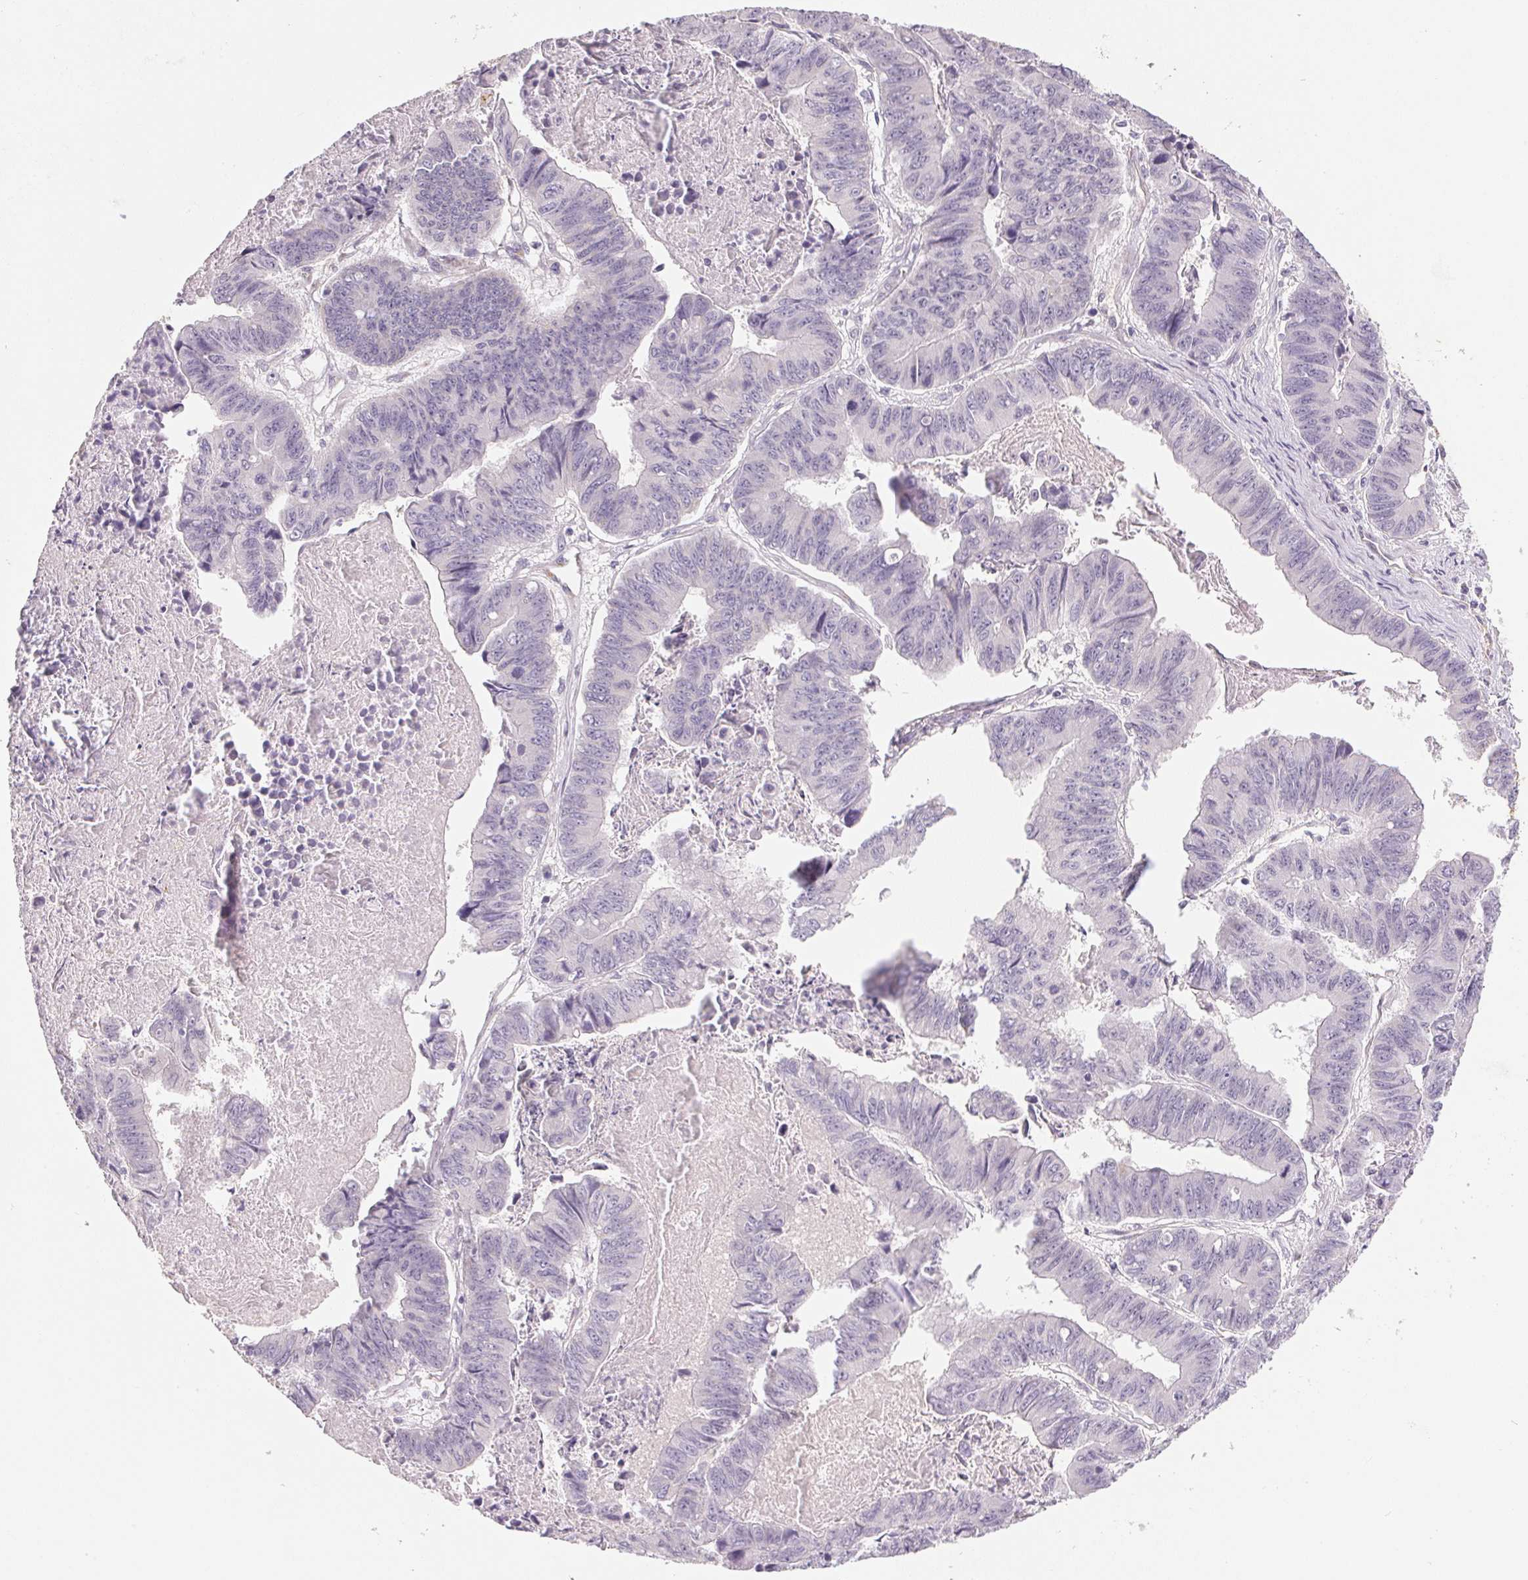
{"staining": {"intensity": "negative", "quantity": "none", "location": "none"}, "tissue": "stomach cancer", "cell_type": "Tumor cells", "image_type": "cancer", "snomed": [{"axis": "morphology", "description": "Adenocarcinoma, NOS"}, {"axis": "topography", "description": "Stomach, lower"}], "caption": "This histopathology image is of stomach cancer (adenocarcinoma) stained with IHC to label a protein in brown with the nuclei are counter-stained blue. There is no expression in tumor cells. The staining is performed using DAB (3,3'-diaminobenzidine) brown chromogen with nuclei counter-stained in using hematoxylin.", "gene": "SMYD1", "patient": {"sex": "male", "age": 77}}